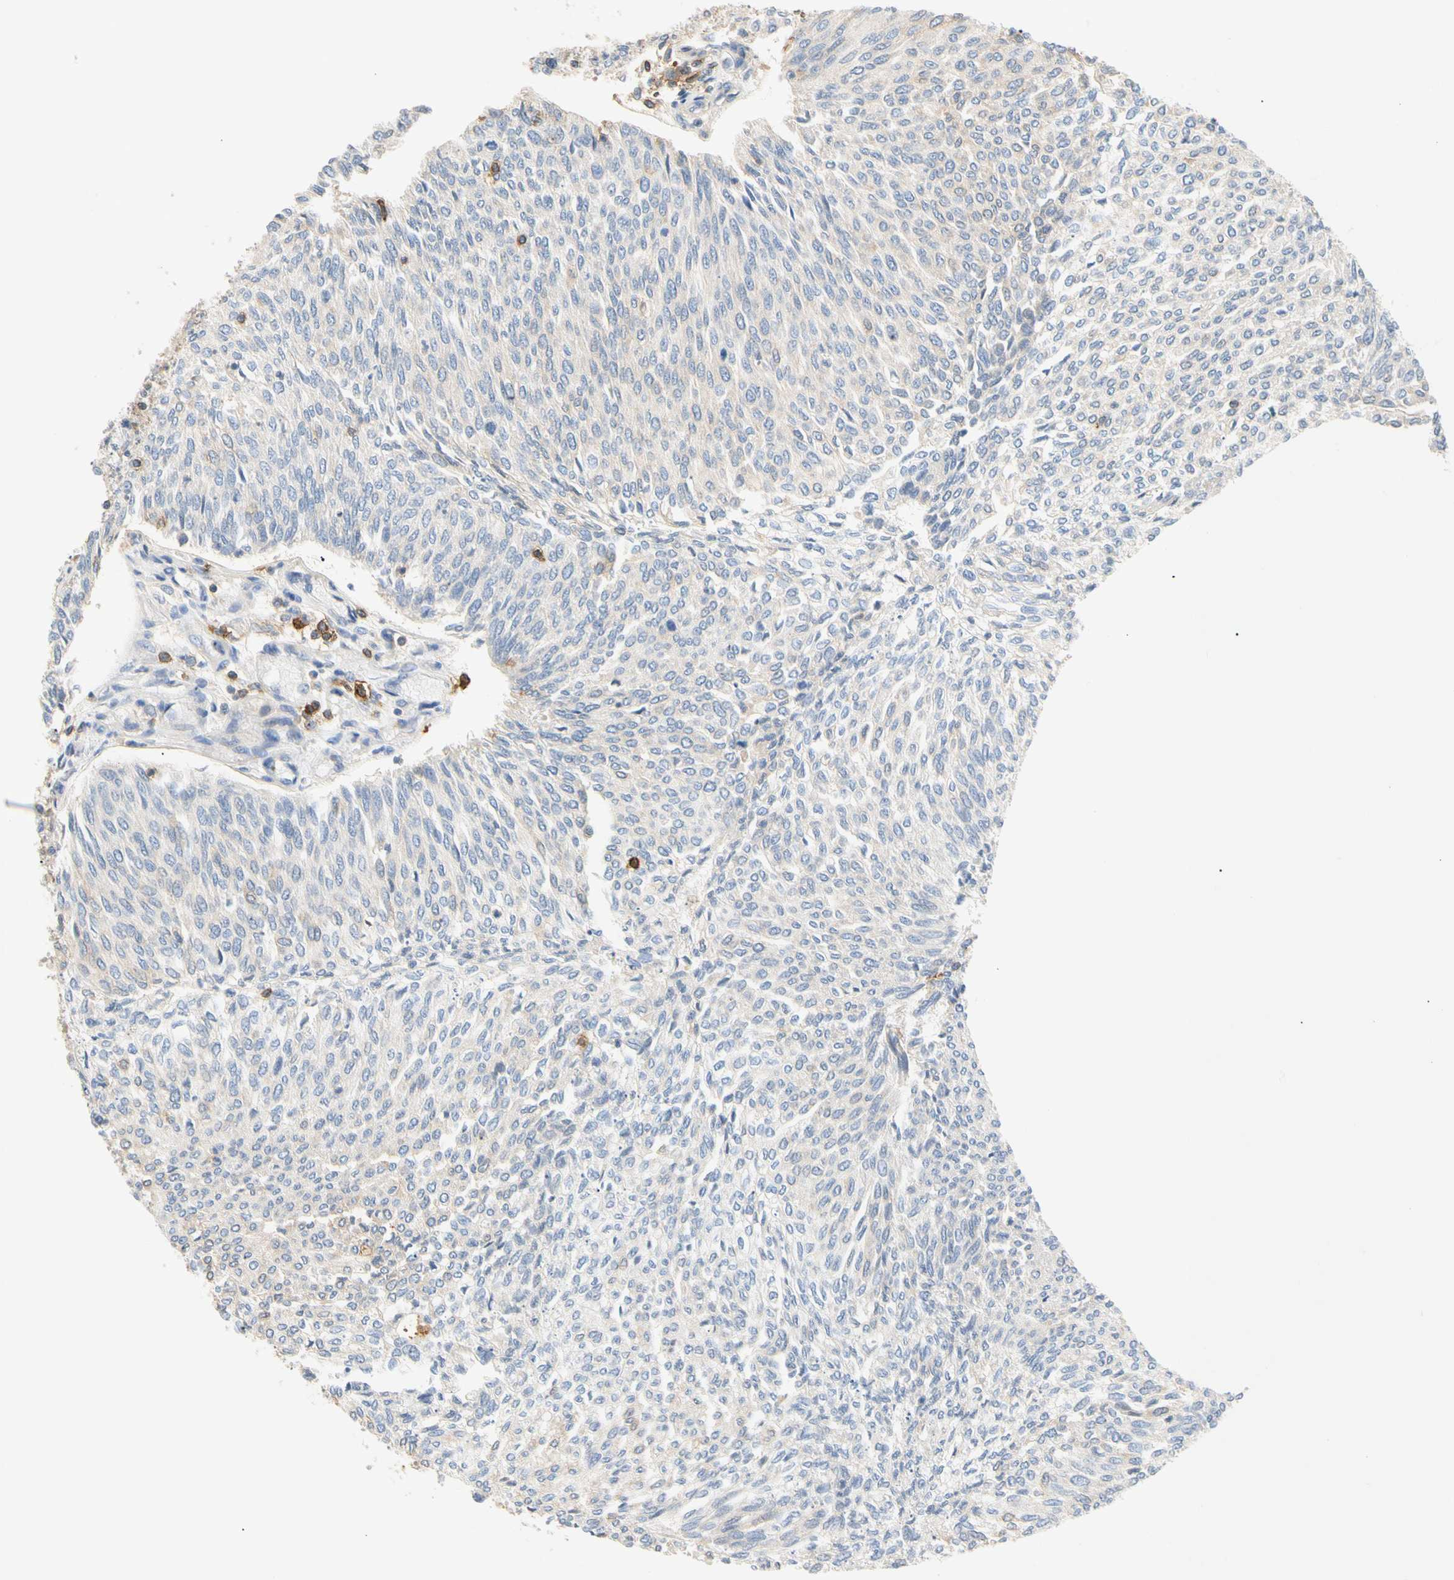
{"staining": {"intensity": "negative", "quantity": "none", "location": "none"}, "tissue": "urothelial cancer", "cell_type": "Tumor cells", "image_type": "cancer", "snomed": [{"axis": "morphology", "description": "Urothelial carcinoma, Low grade"}, {"axis": "topography", "description": "Urinary bladder"}], "caption": "The image reveals no staining of tumor cells in urothelial carcinoma (low-grade). Nuclei are stained in blue.", "gene": "TNFRSF18", "patient": {"sex": "female", "age": 79}}